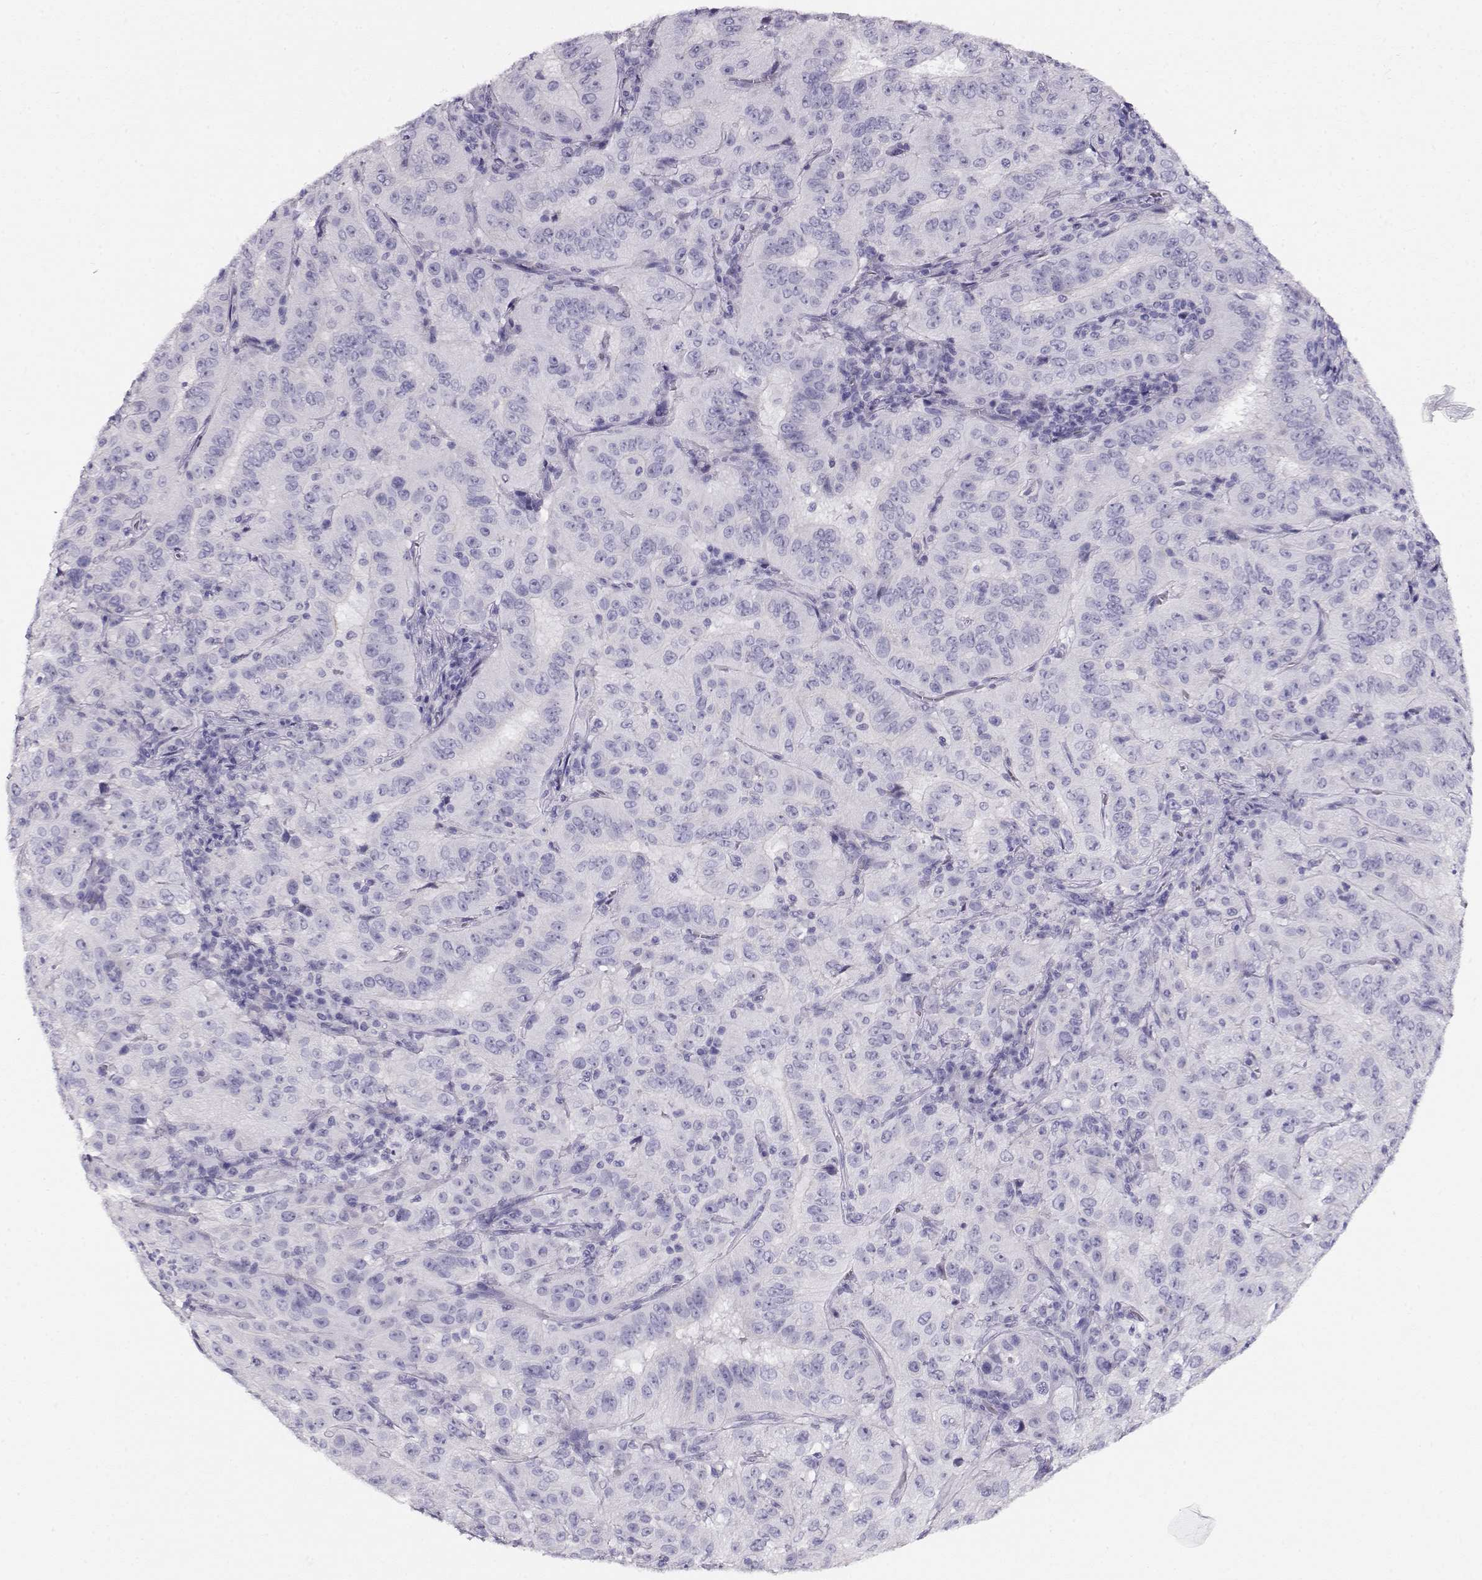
{"staining": {"intensity": "negative", "quantity": "none", "location": "none"}, "tissue": "pancreatic cancer", "cell_type": "Tumor cells", "image_type": "cancer", "snomed": [{"axis": "morphology", "description": "Adenocarcinoma, NOS"}, {"axis": "topography", "description": "Pancreas"}], "caption": "Tumor cells show no significant protein positivity in pancreatic adenocarcinoma.", "gene": "ACTN2", "patient": {"sex": "male", "age": 63}}